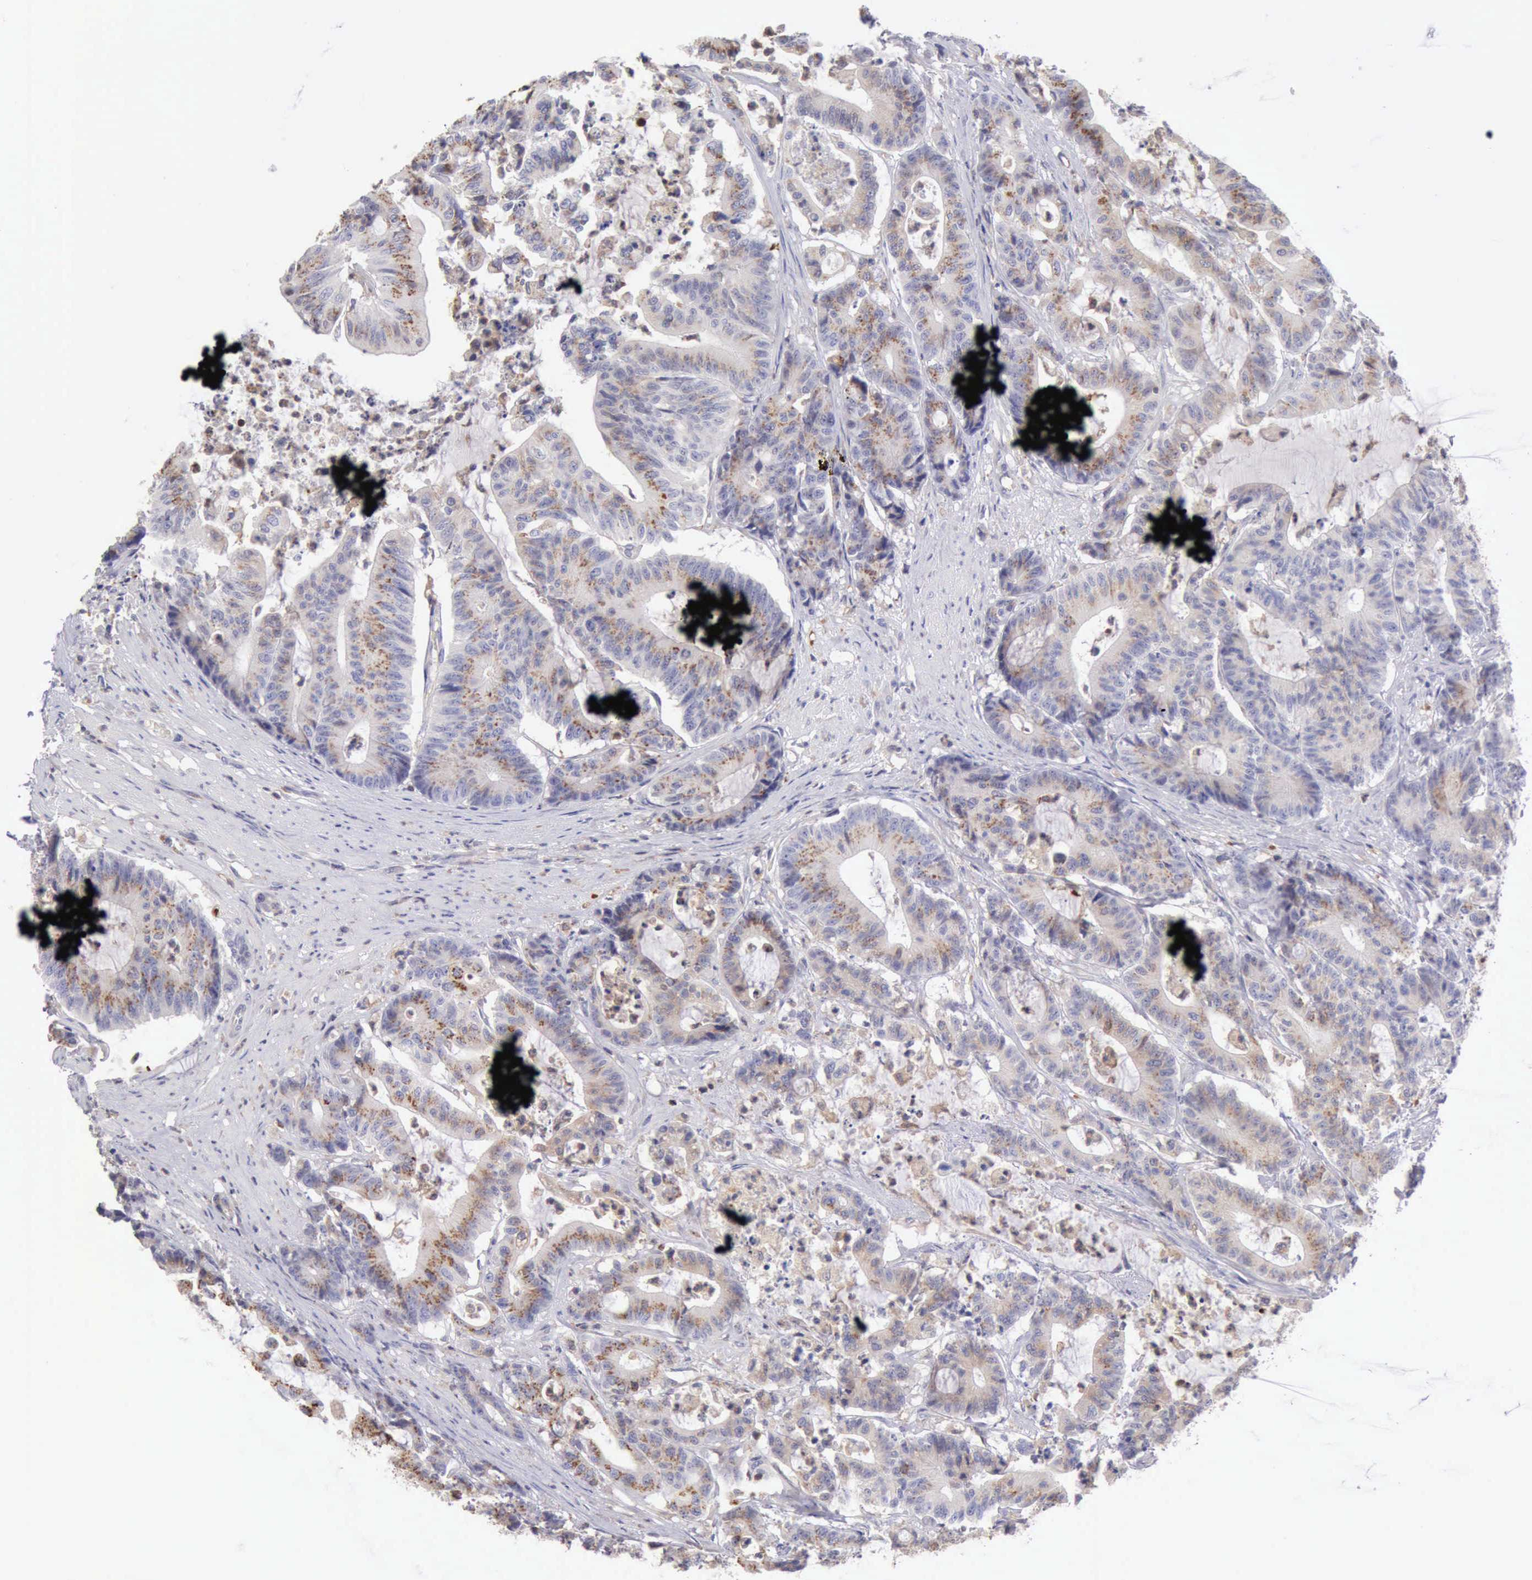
{"staining": {"intensity": "weak", "quantity": "<25%", "location": "cytoplasmic/membranous"}, "tissue": "colorectal cancer", "cell_type": "Tumor cells", "image_type": "cancer", "snomed": [{"axis": "morphology", "description": "Adenocarcinoma, NOS"}, {"axis": "topography", "description": "Colon"}], "caption": "Immunohistochemistry (IHC) of human adenocarcinoma (colorectal) exhibits no positivity in tumor cells.", "gene": "SASH3", "patient": {"sex": "female", "age": 84}}